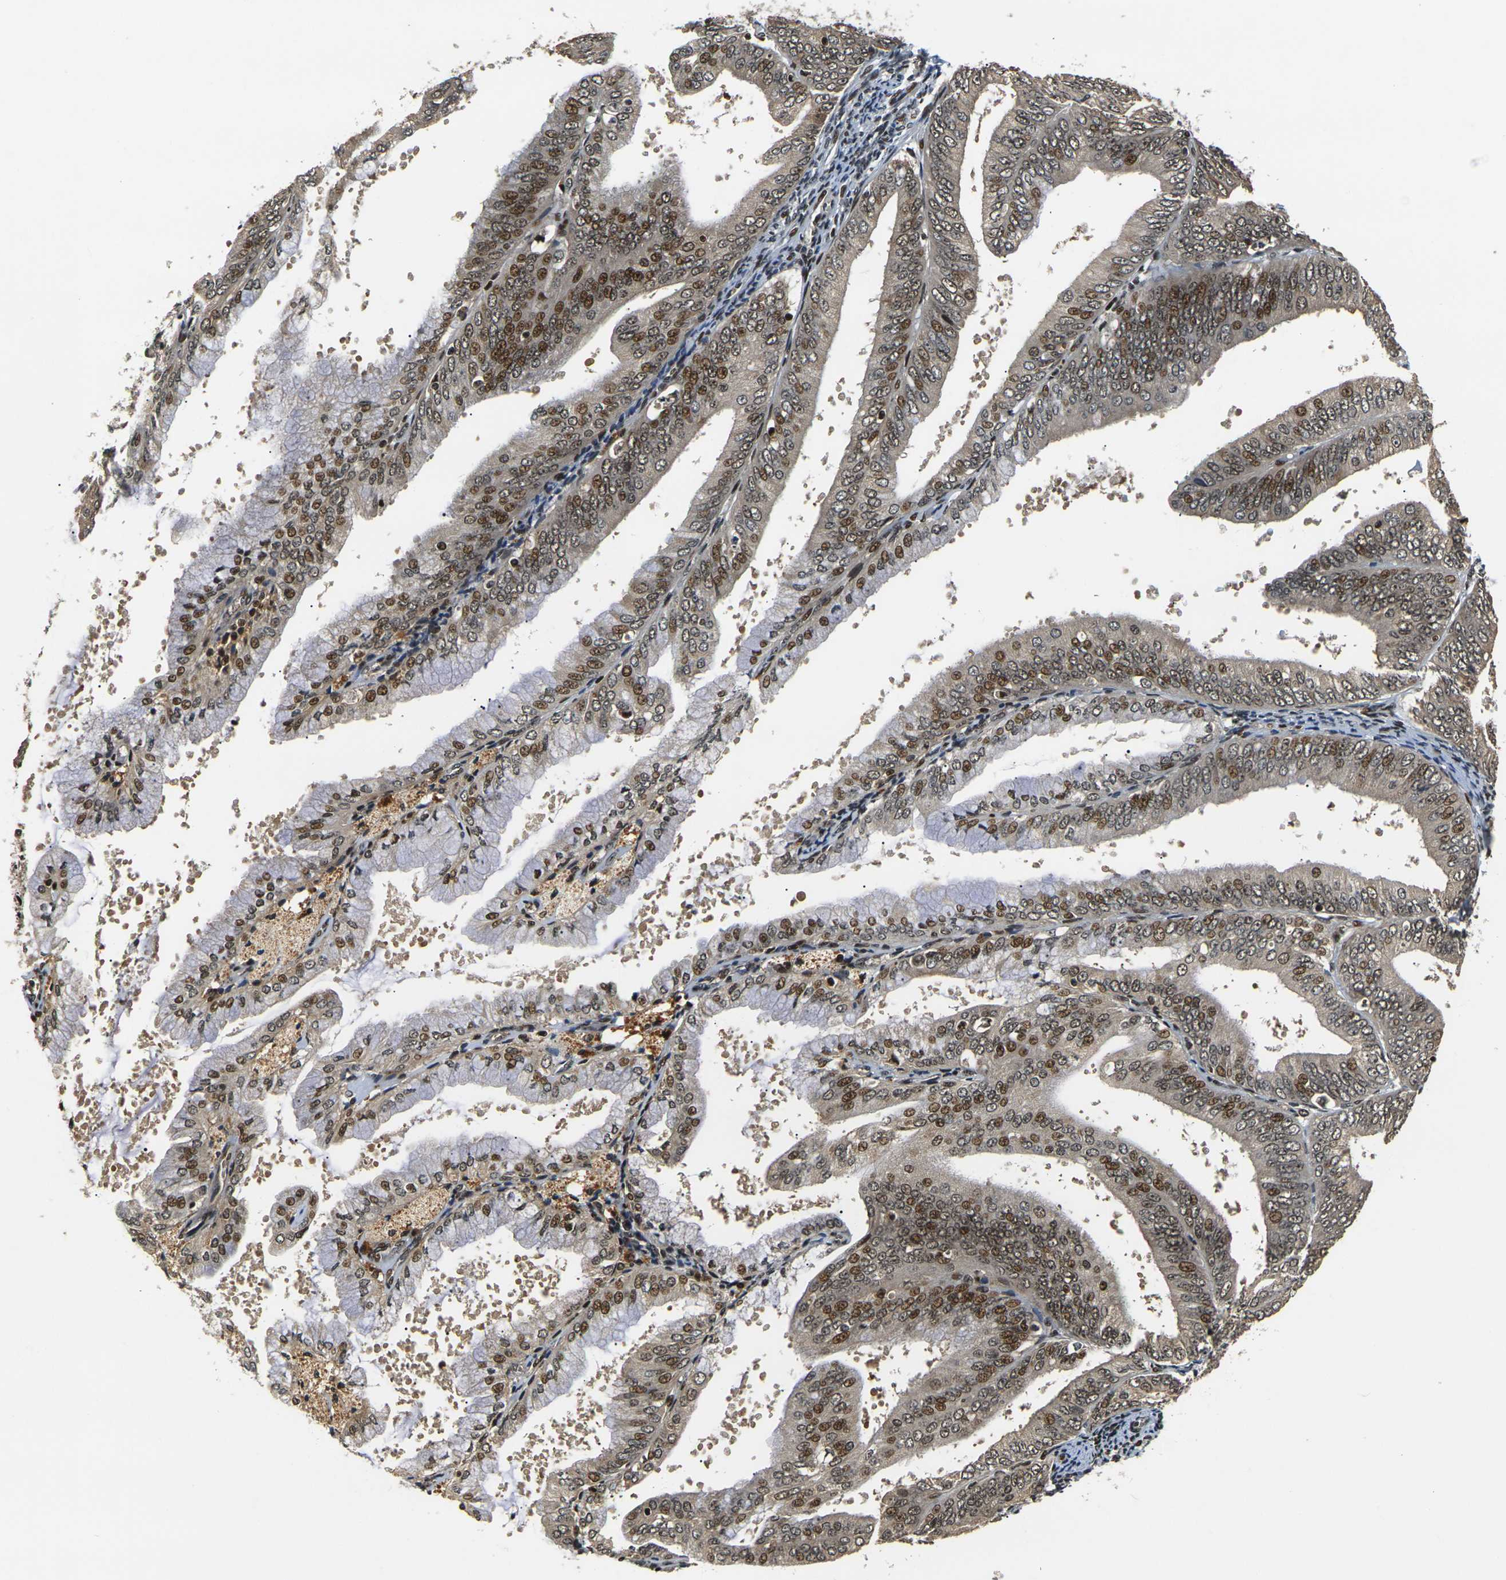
{"staining": {"intensity": "moderate", "quantity": ">75%", "location": "nuclear"}, "tissue": "endometrial cancer", "cell_type": "Tumor cells", "image_type": "cancer", "snomed": [{"axis": "morphology", "description": "Adenocarcinoma, NOS"}, {"axis": "topography", "description": "Endometrium"}], "caption": "Immunohistochemistry (DAB (3,3'-diaminobenzidine)) staining of human endometrial cancer (adenocarcinoma) demonstrates moderate nuclear protein staining in approximately >75% of tumor cells.", "gene": "ACTL6A", "patient": {"sex": "female", "age": 63}}